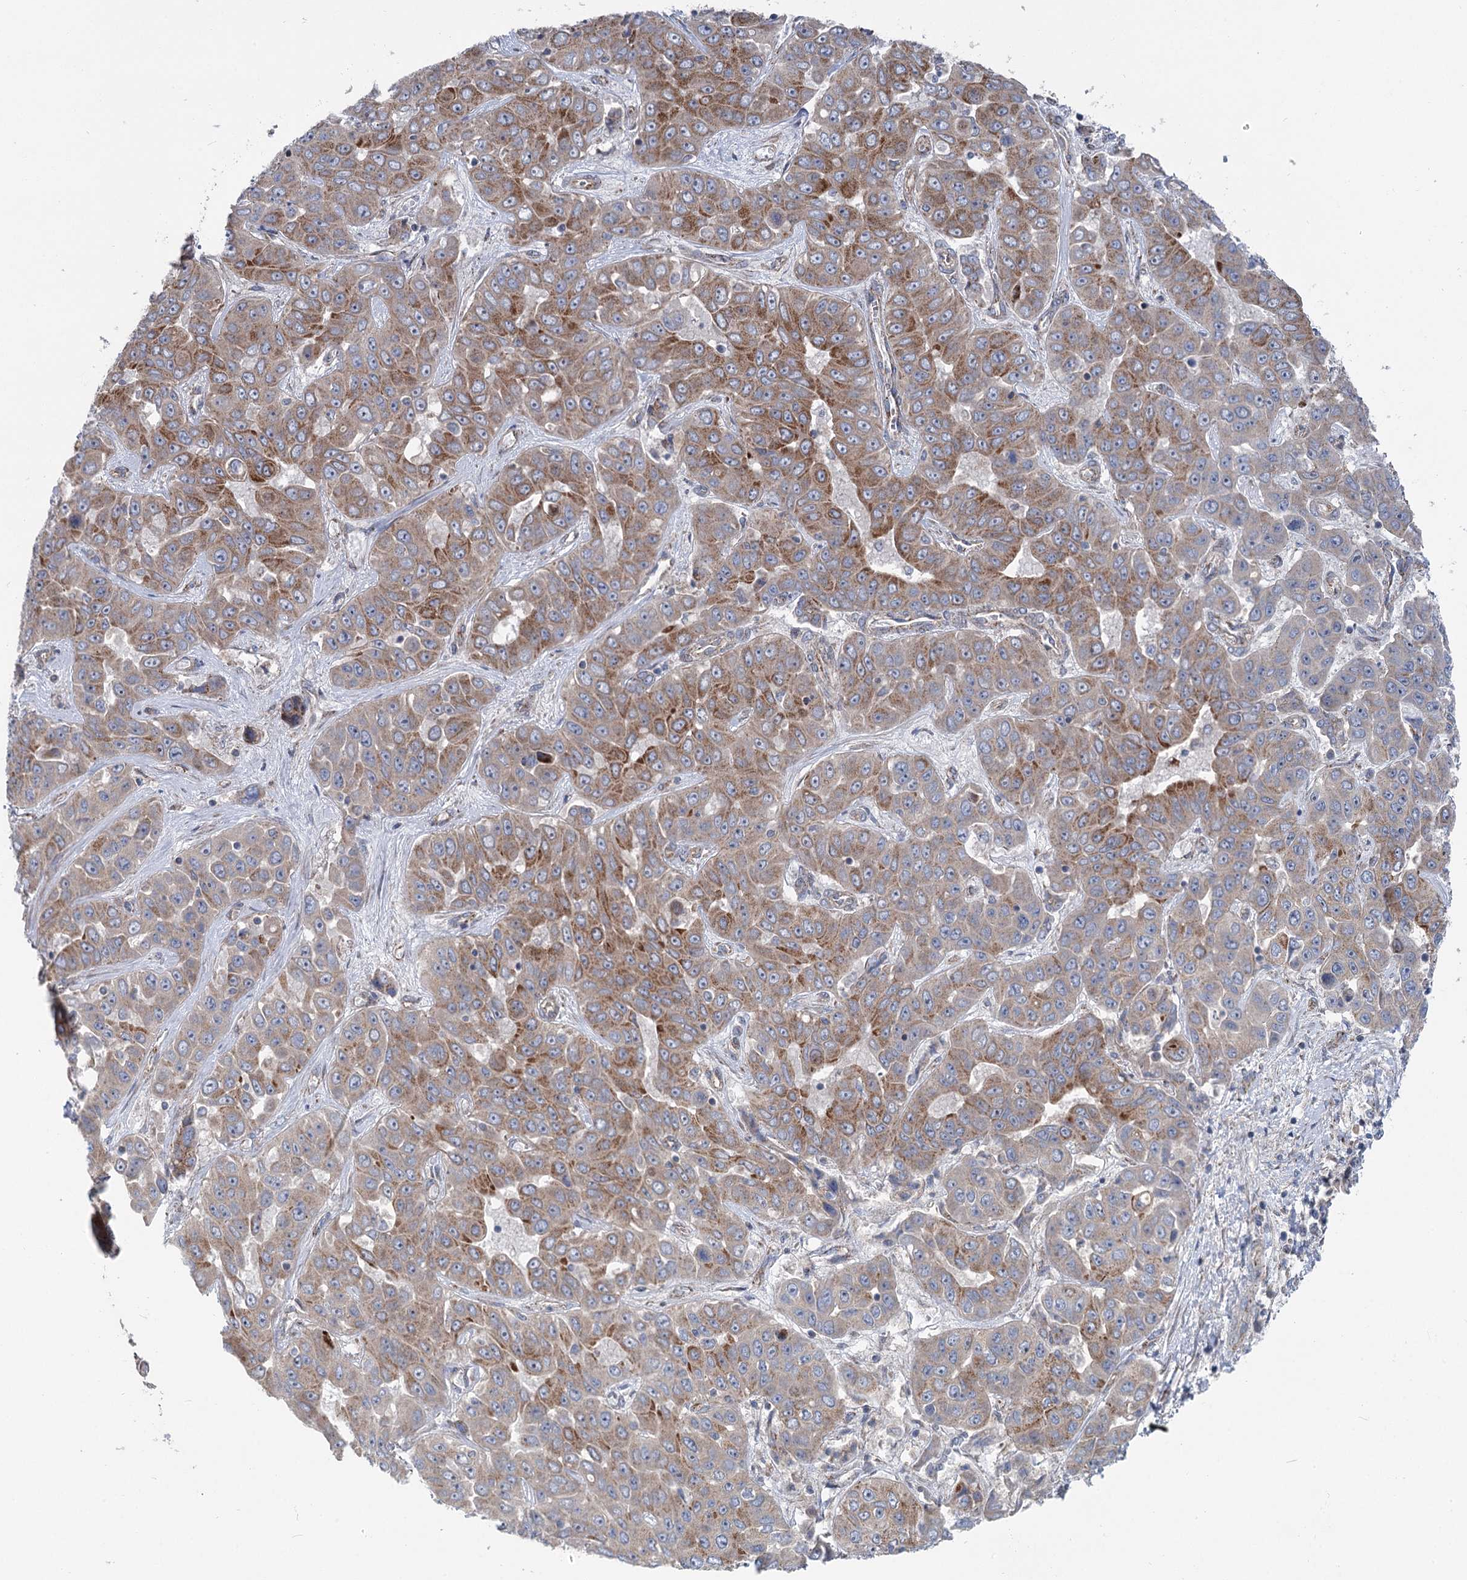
{"staining": {"intensity": "moderate", "quantity": ">75%", "location": "cytoplasmic/membranous"}, "tissue": "liver cancer", "cell_type": "Tumor cells", "image_type": "cancer", "snomed": [{"axis": "morphology", "description": "Cholangiocarcinoma"}, {"axis": "topography", "description": "Liver"}], "caption": "Moderate cytoplasmic/membranous expression is appreciated in about >75% of tumor cells in cholangiocarcinoma (liver).", "gene": "MARK2", "patient": {"sex": "female", "age": 52}}